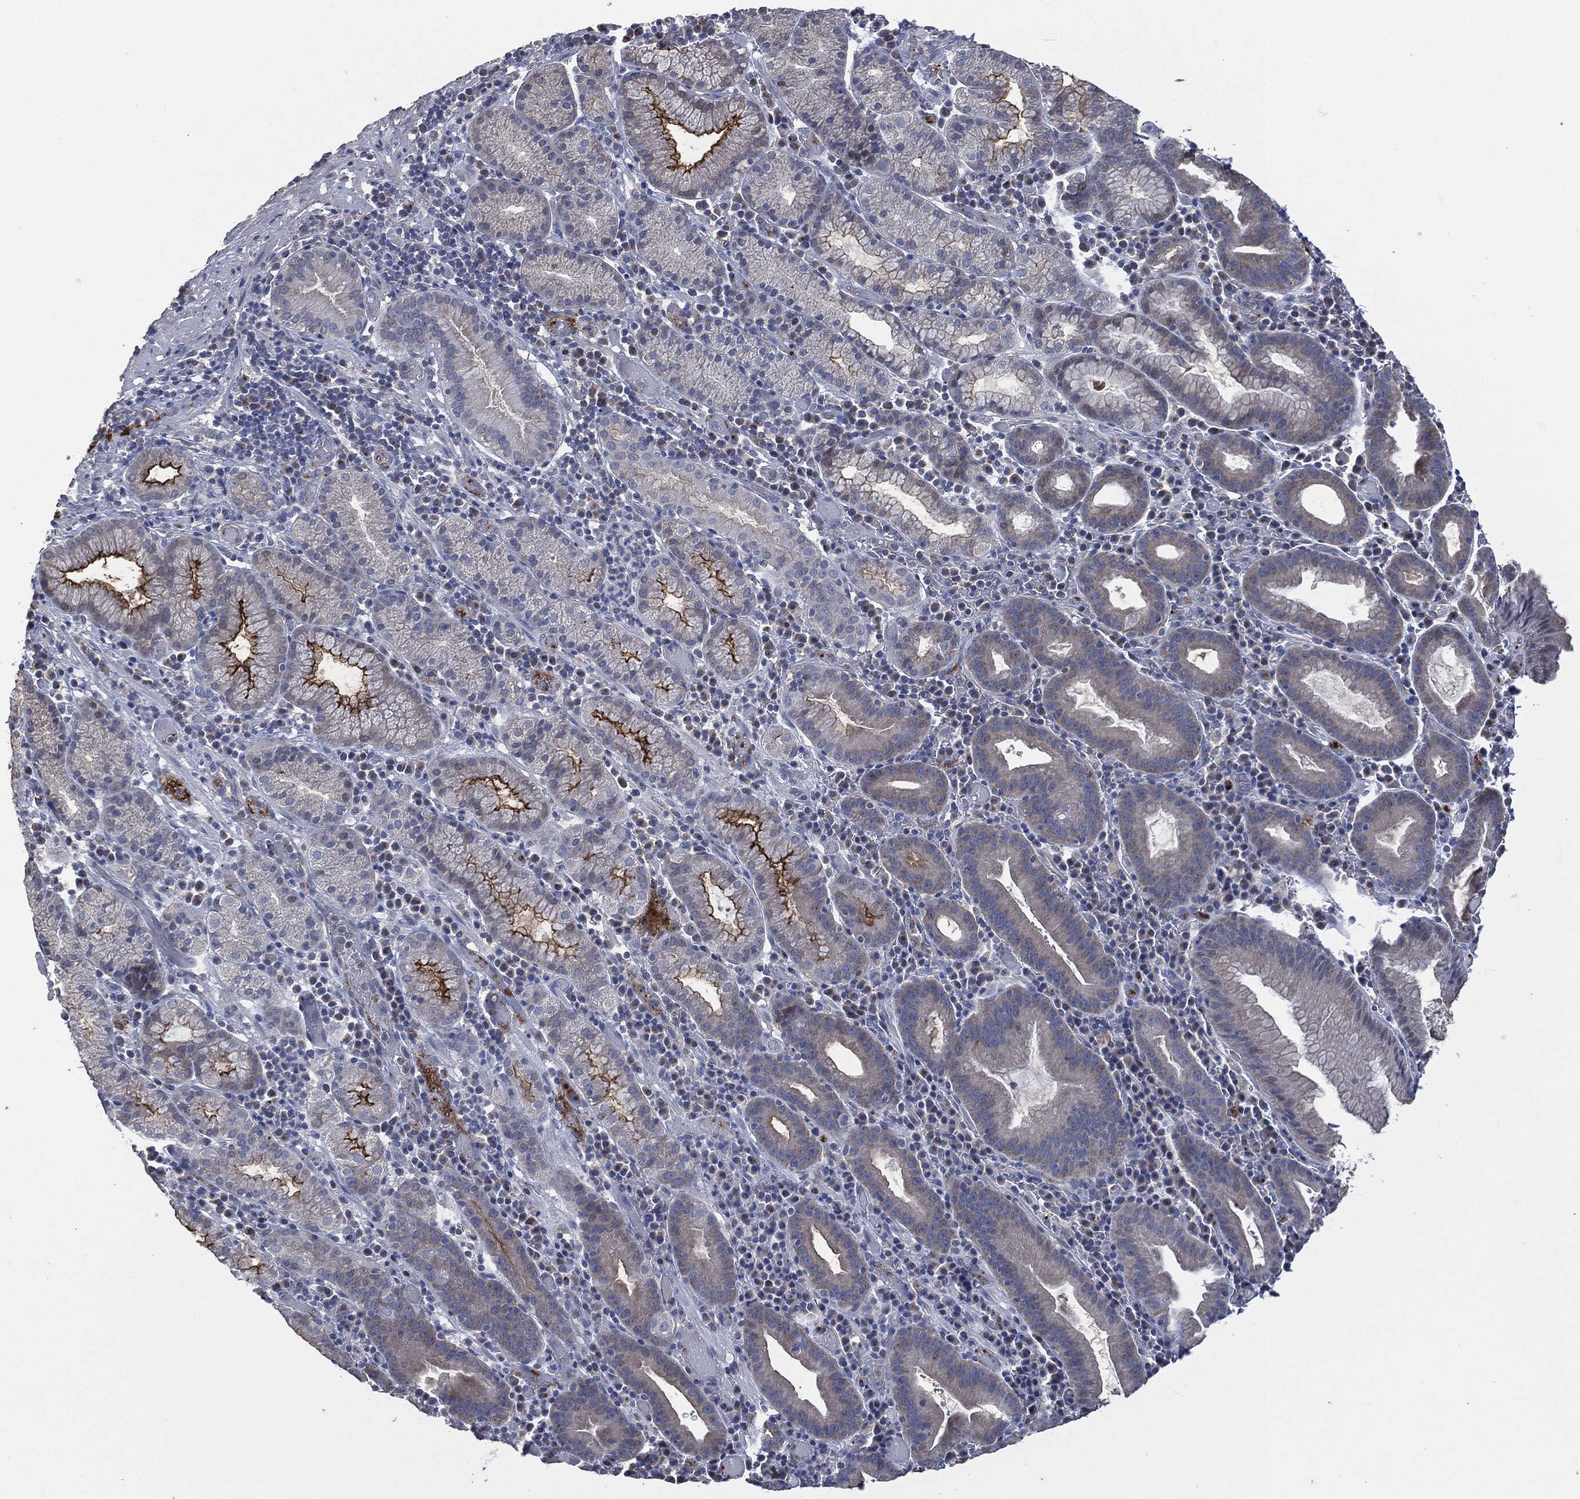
{"staining": {"intensity": "strong", "quantity": "<25%", "location": "cytoplasmic/membranous"}, "tissue": "stomach cancer", "cell_type": "Tumor cells", "image_type": "cancer", "snomed": [{"axis": "morphology", "description": "Adenocarcinoma, NOS"}, {"axis": "topography", "description": "Stomach"}], "caption": "Protein staining demonstrates strong cytoplasmic/membranous expression in approximately <25% of tumor cells in stomach adenocarcinoma.", "gene": "CD33", "patient": {"sex": "male", "age": 79}}